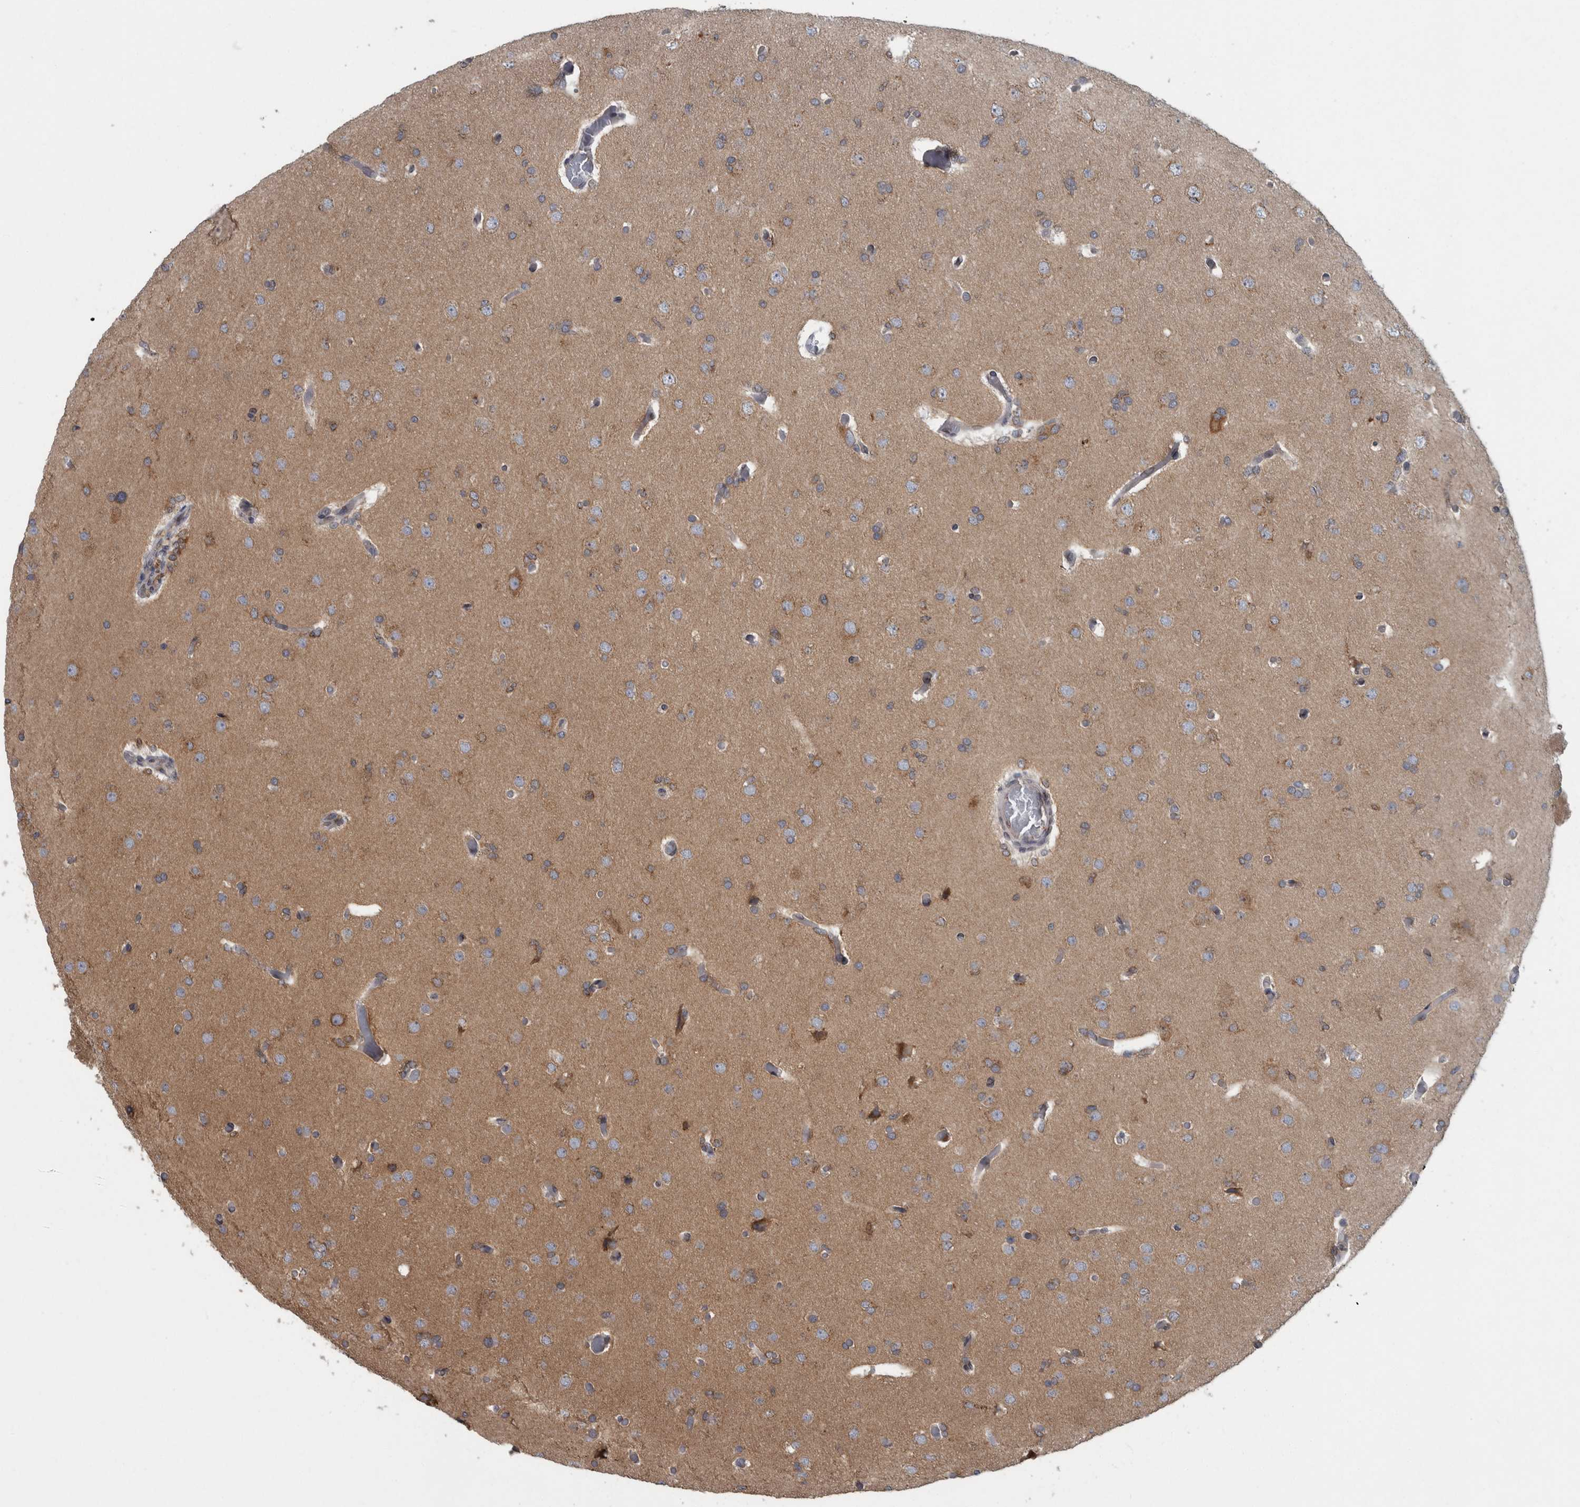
{"staining": {"intensity": "weak", "quantity": "<25%", "location": "cytoplasmic/membranous"}, "tissue": "glioma", "cell_type": "Tumor cells", "image_type": "cancer", "snomed": [{"axis": "morphology", "description": "Glioma, malignant, High grade"}, {"axis": "topography", "description": "Cerebral cortex"}], "caption": "Immunohistochemistry photomicrograph of neoplastic tissue: human glioma stained with DAB demonstrates no significant protein staining in tumor cells.", "gene": "LMAN2L", "patient": {"sex": "female", "age": 36}}